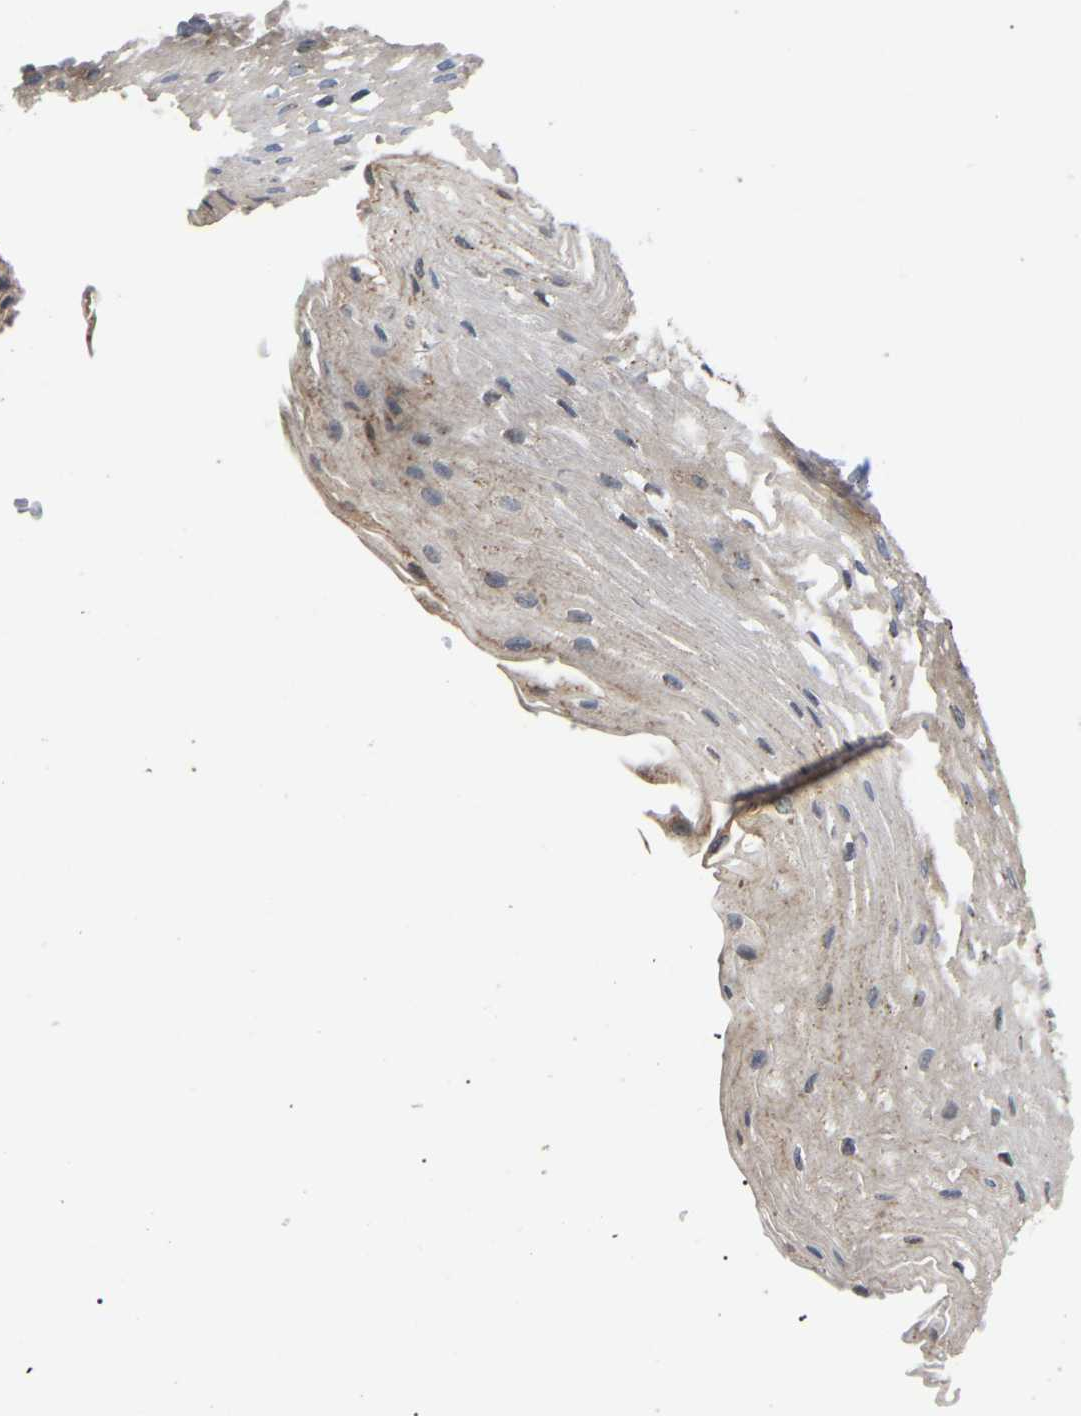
{"staining": {"intensity": "moderate", "quantity": "25%-75%", "location": "cytoplasmic/membranous"}, "tissue": "esophagus", "cell_type": "Squamous epithelial cells", "image_type": "normal", "snomed": [{"axis": "morphology", "description": "Normal tissue, NOS"}, {"axis": "topography", "description": "Esophagus"}], "caption": "Protein expression analysis of normal esophagus demonstrates moderate cytoplasmic/membranous expression in about 25%-75% of squamous epithelial cells. (DAB (3,3'-diaminobenzidine) = brown stain, brightfield microscopy at high magnification).", "gene": "GCC1", "patient": {"sex": "male", "age": 48}}